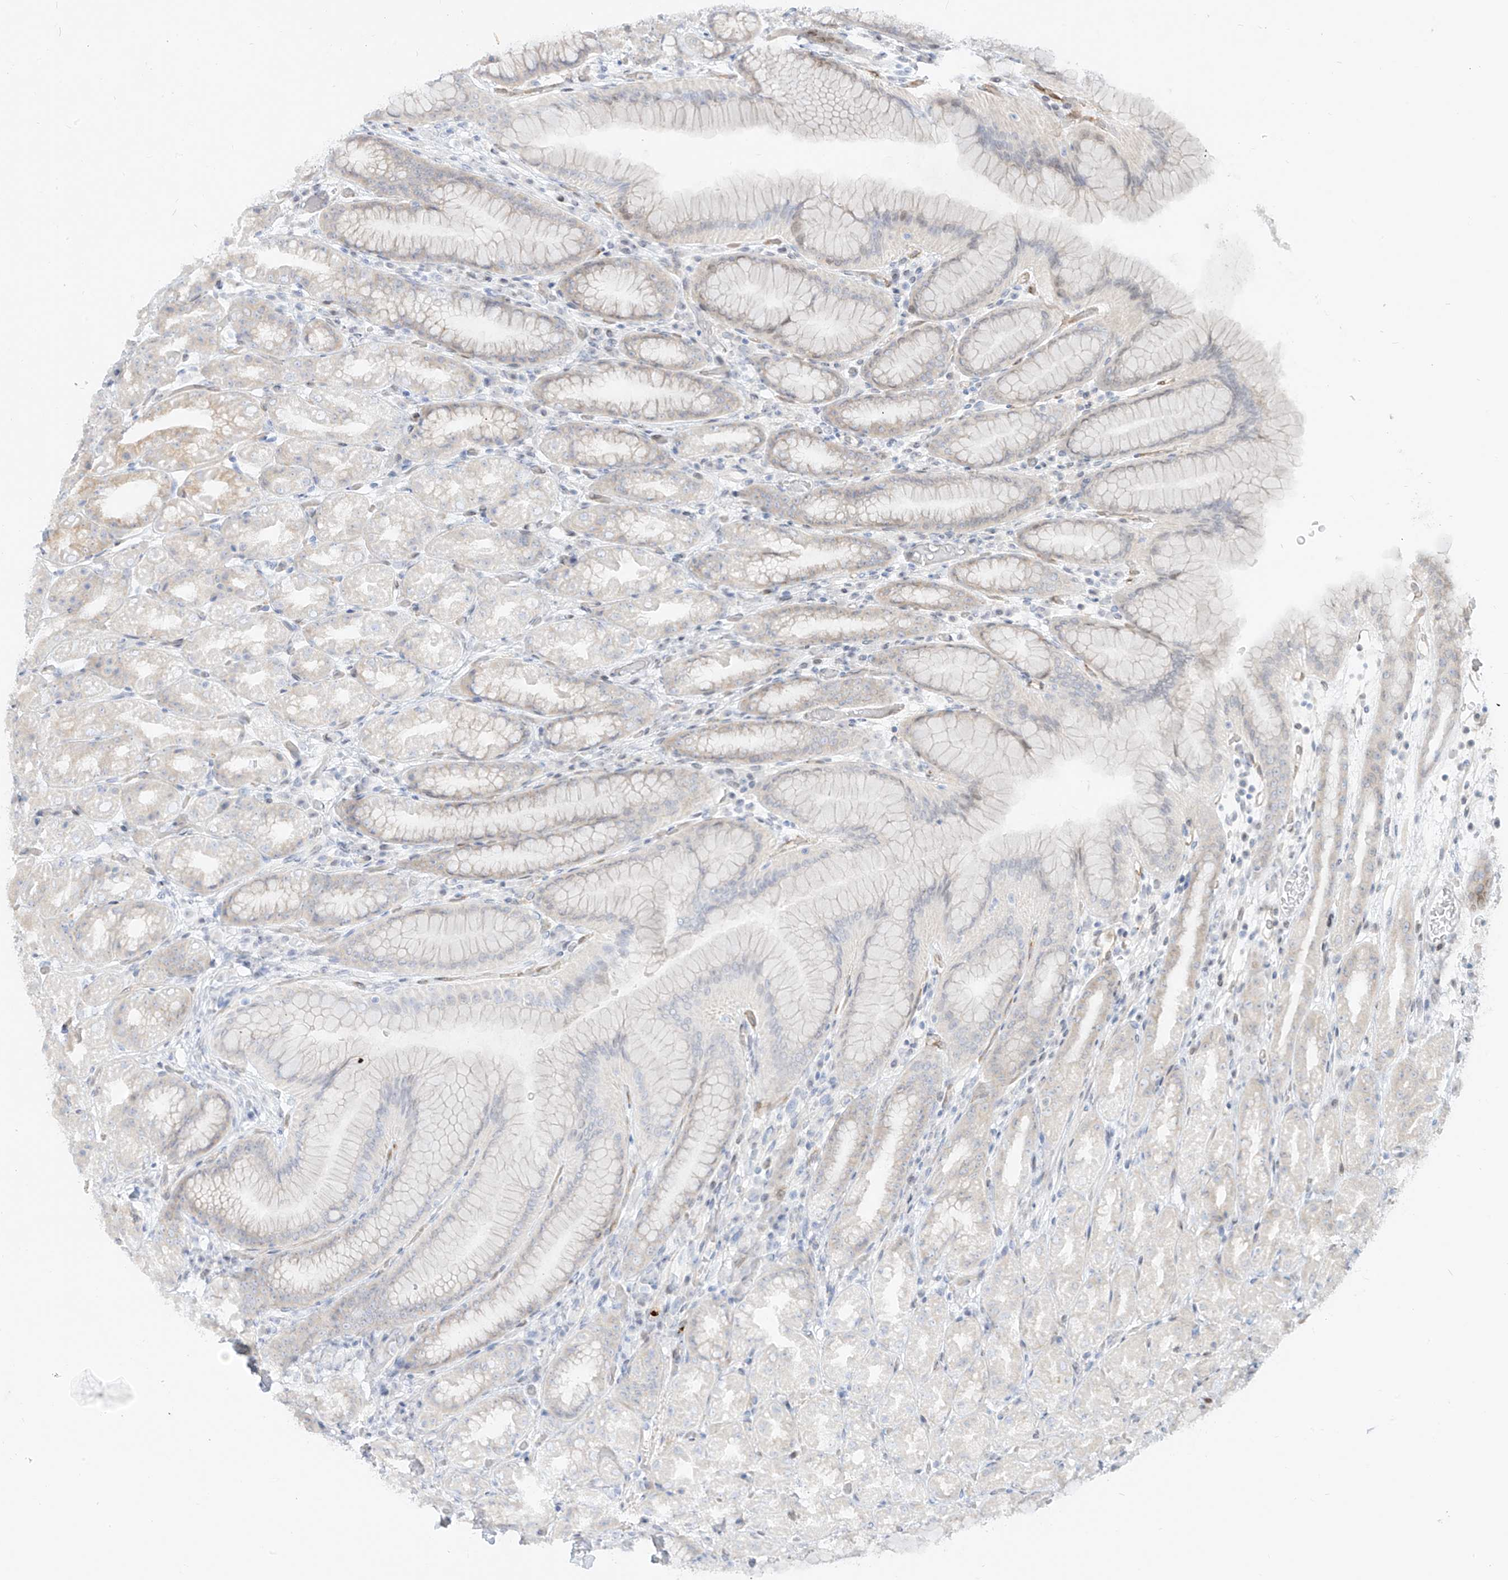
{"staining": {"intensity": "negative", "quantity": "none", "location": "none"}, "tissue": "stomach", "cell_type": "Glandular cells", "image_type": "normal", "snomed": [{"axis": "morphology", "description": "Normal tissue, NOS"}, {"axis": "topography", "description": "Stomach, upper"}], "caption": "Glandular cells are negative for protein expression in benign human stomach. Brightfield microscopy of immunohistochemistry (IHC) stained with DAB (3,3'-diaminobenzidine) (brown) and hematoxylin (blue), captured at high magnification.", "gene": "NHSL1", "patient": {"sex": "male", "age": 68}}